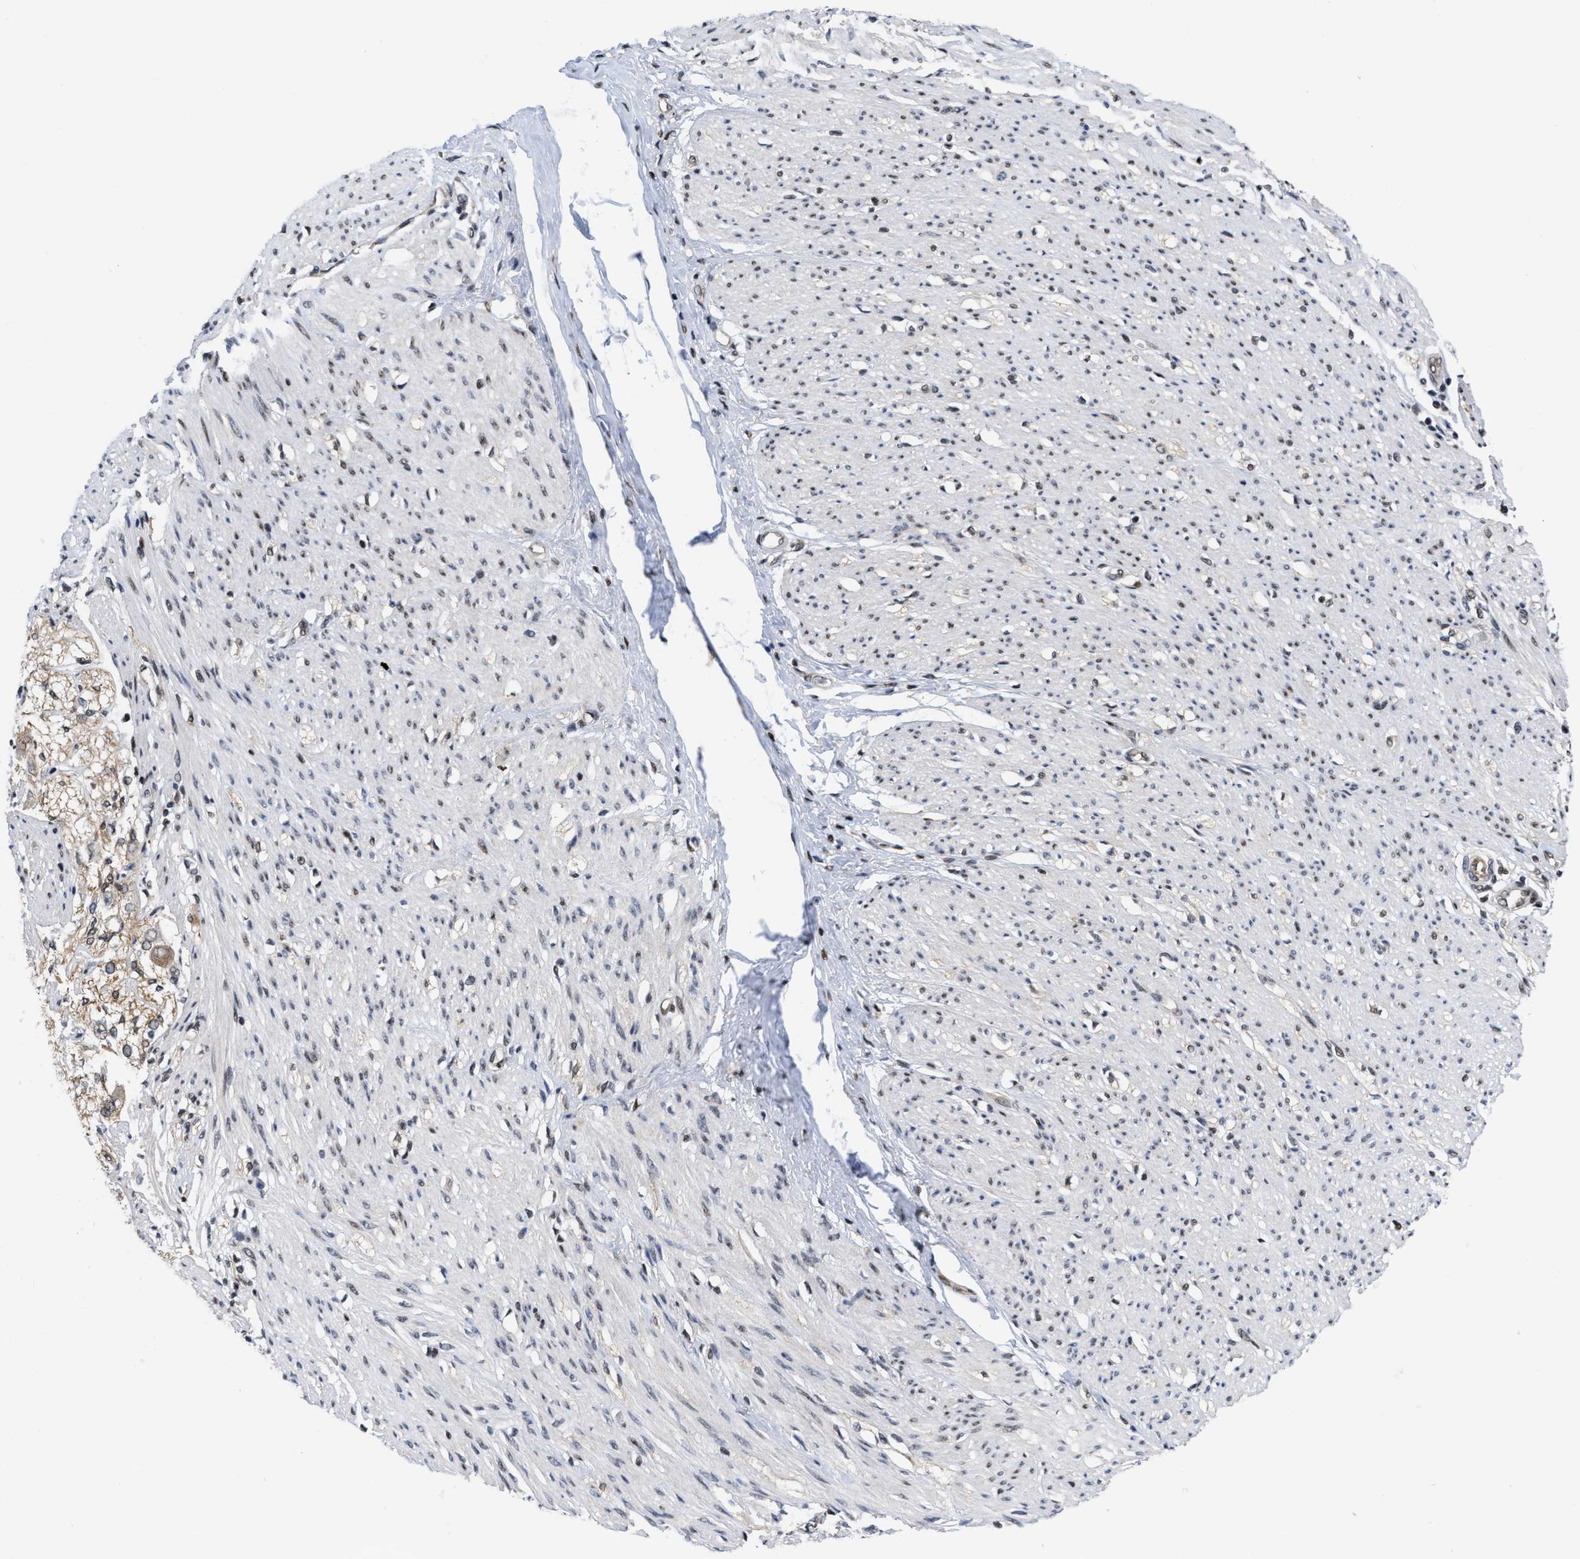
{"staining": {"intensity": "moderate", "quantity": ">75%", "location": "nuclear"}, "tissue": "adipose tissue", "cell_type": "Adipocytes", "image_type": "normal", "snomed": [{"axis": "morphology", "description": "Normal tissue, NOS"}, {"axis": "morphology", "description": "Adenocarcinoma, NOS"}, {"axis": "topography", "description": "Colon"}, {"axis": "topography", "description": "Peripheral nerve tissue"}], "caption": "Protein staining of benign adipose tissue demonstrates moderate nuclear positivity in approximately >75% of adipocytes. Nuclei are stained in blue.", "gene": "MIER1", "patient": {"sex": "male", "age": 14}}